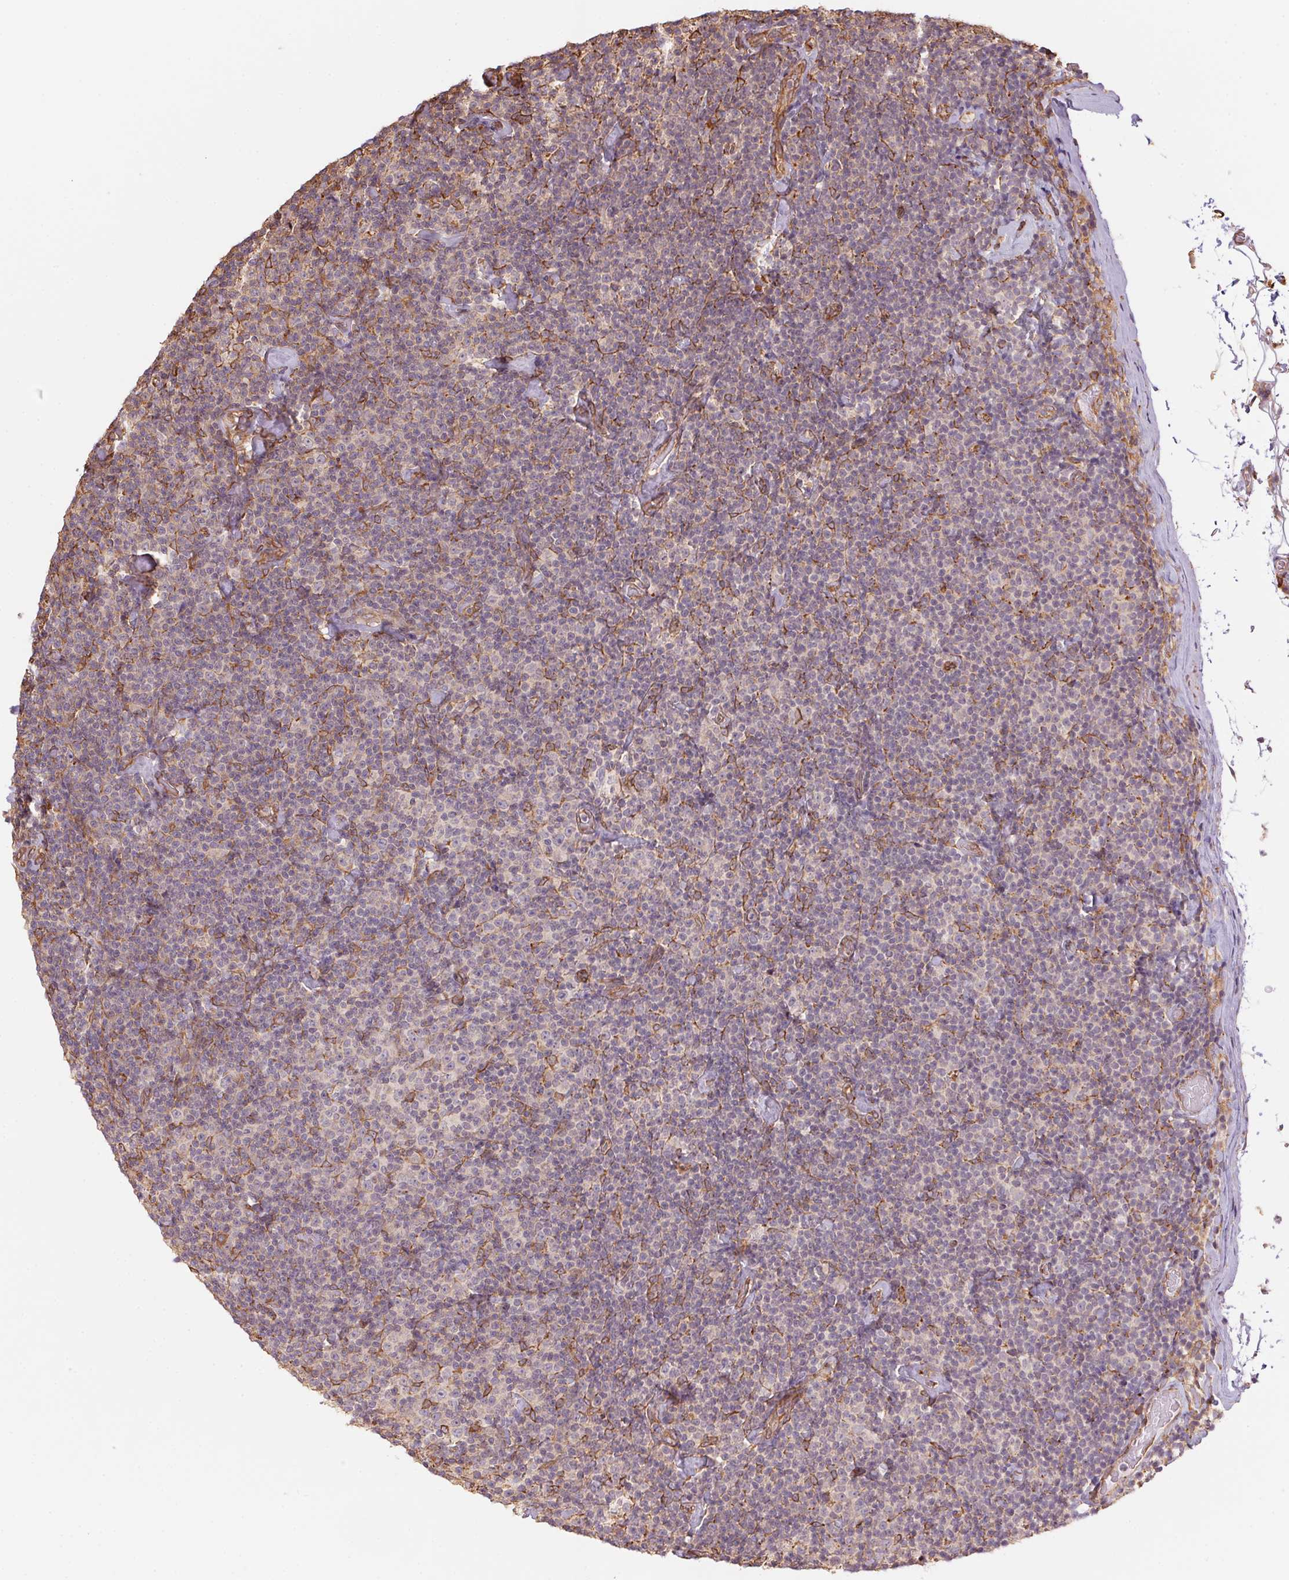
{"staining": {"intensity": "negative", "quantity": "none", "location": "none"}, "tissue": "lymphoma", "cell_type": "Tumor cells", "image_type": "cancer", "snomed": [{"axis": "morphology", "description": "Malignant lymphoma, non-Hodgkin's type, Low grade"}, {"axis": "topography", "description": "Lymph node"}], "caption": "IHC of low-grade malignant lymphoma, non-Hodgkin's type reveals no staining in tumor cells. The staining is performed using DAB brown chromogen with nuclei counter-stained in using hematoxylin.", "gene": "C6orf163", "patient": {"sex": "male", "age": 81}}